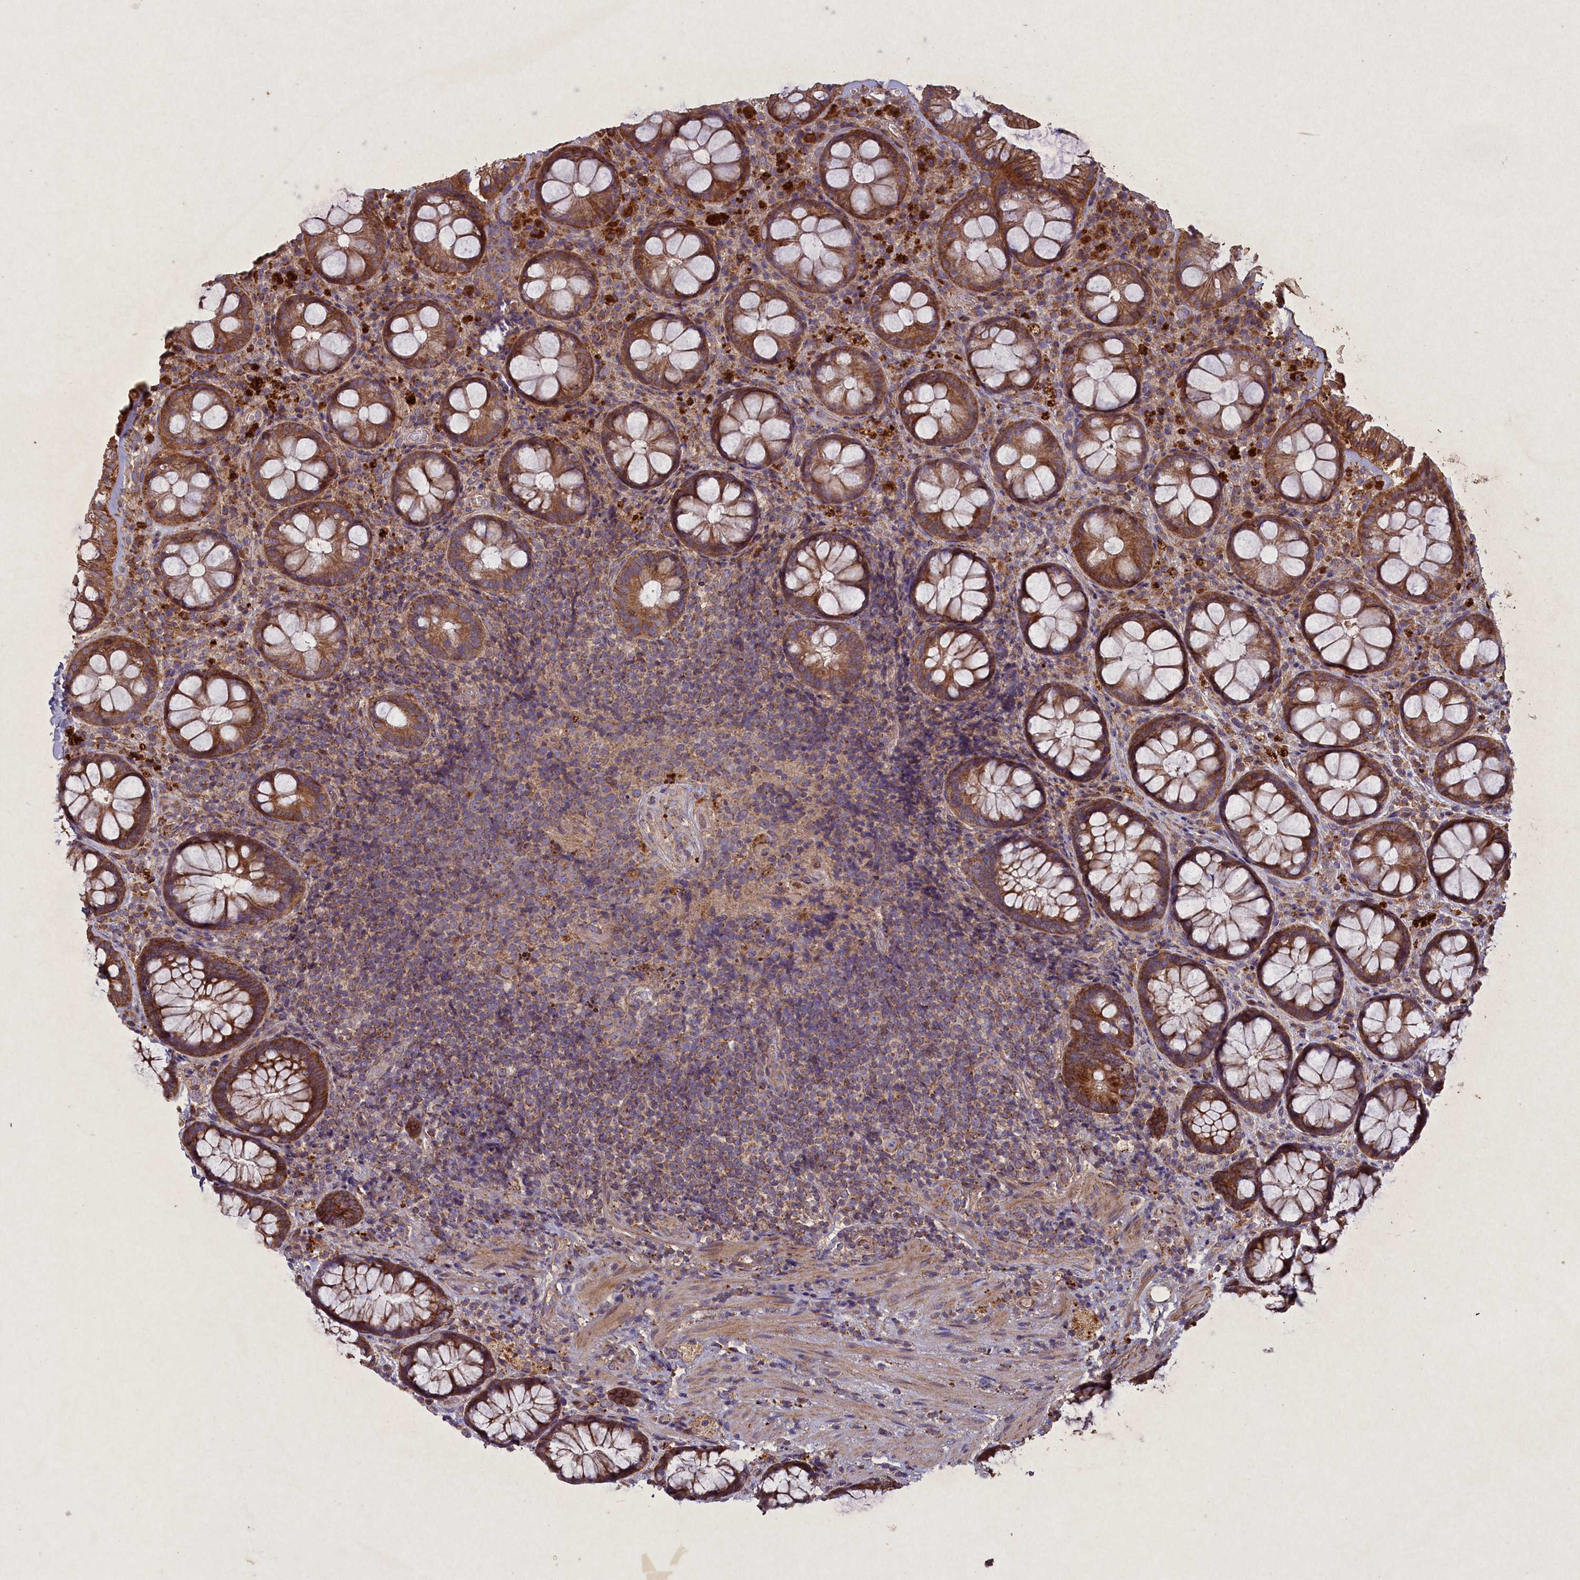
{"staining": {"intensity": "moderate", "quantity": ">75%", "location": "cytoplasmic/membranous"}, "tissue": "rectum", "cell_type": "Glandular cells", "image_type": "normal", "snomed": [{"axis": "morphology", "description": "Normal tissue, NOS"}, {"axis": "topography", "description": "Rectum"}], "caption": "This is an image of IHC staining of benign rectum, which shows moderate positivity in the cytoplasmic/membranous of glandular cells.", "gene": "CIAO2B", "patient": {"sex": "male", "age": 83}}